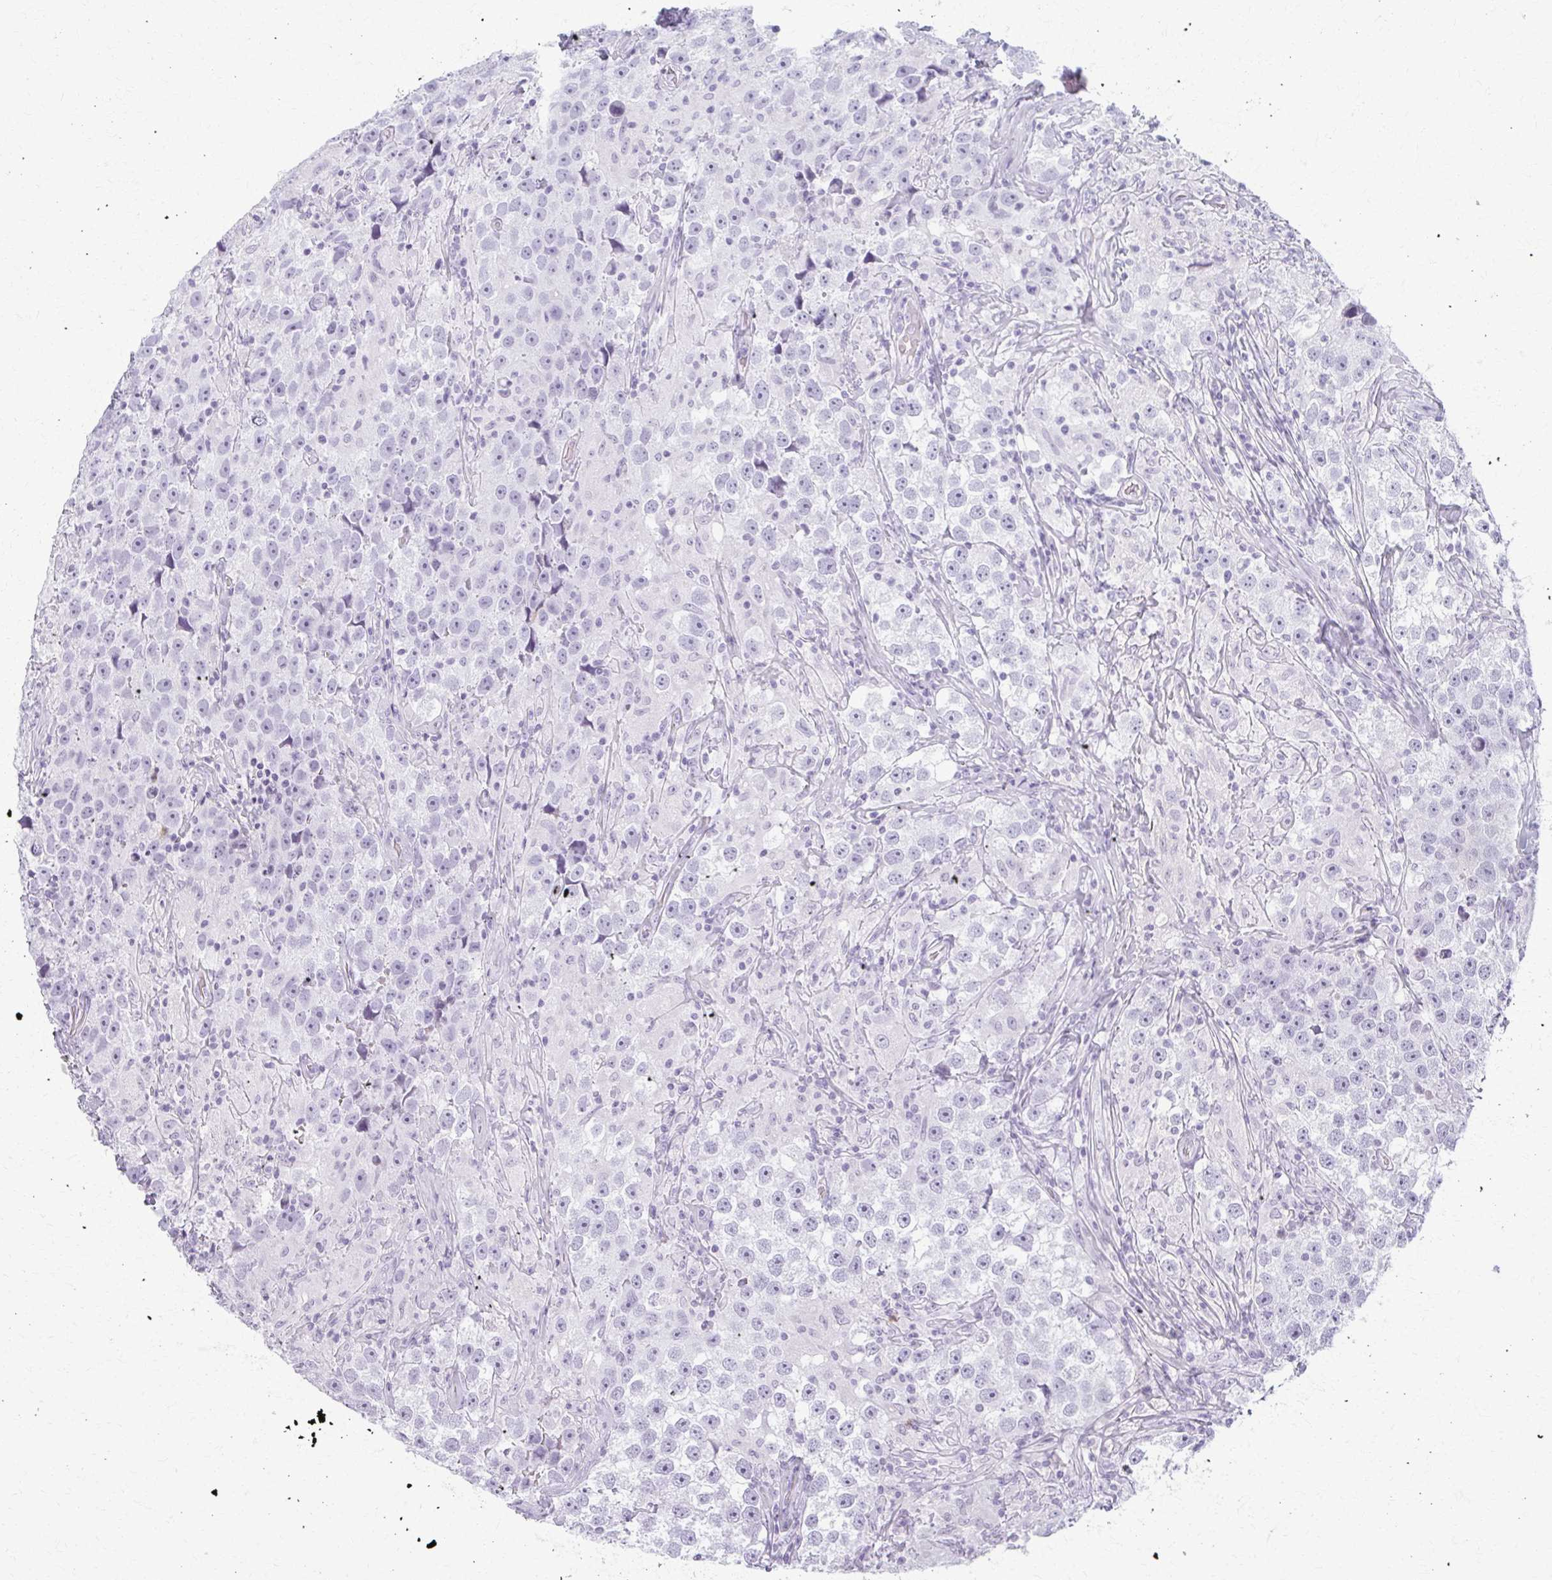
{"staining": {"intensity": "negative", "quantity": "none", "location": "none"}, "tissue": "testis cancer", "cell_type": "Tumor cells", "image_type": "cancer", "snomed": [{"axis": "morphology", "description": "Seminoma, NOS"}, {"axis": "topography", "description": "Testis"}], "caption": "Image shows no significant protein expression in tumor cells of seminoma (testis). Brightfield microscopy of IHC stained with DAB (3,3'-diaminobenzidine) (brown) and hematoxylin (blue), captured at high magnification.", "gene": "CA3", "patient": {"sex": "male", "age": 46}}